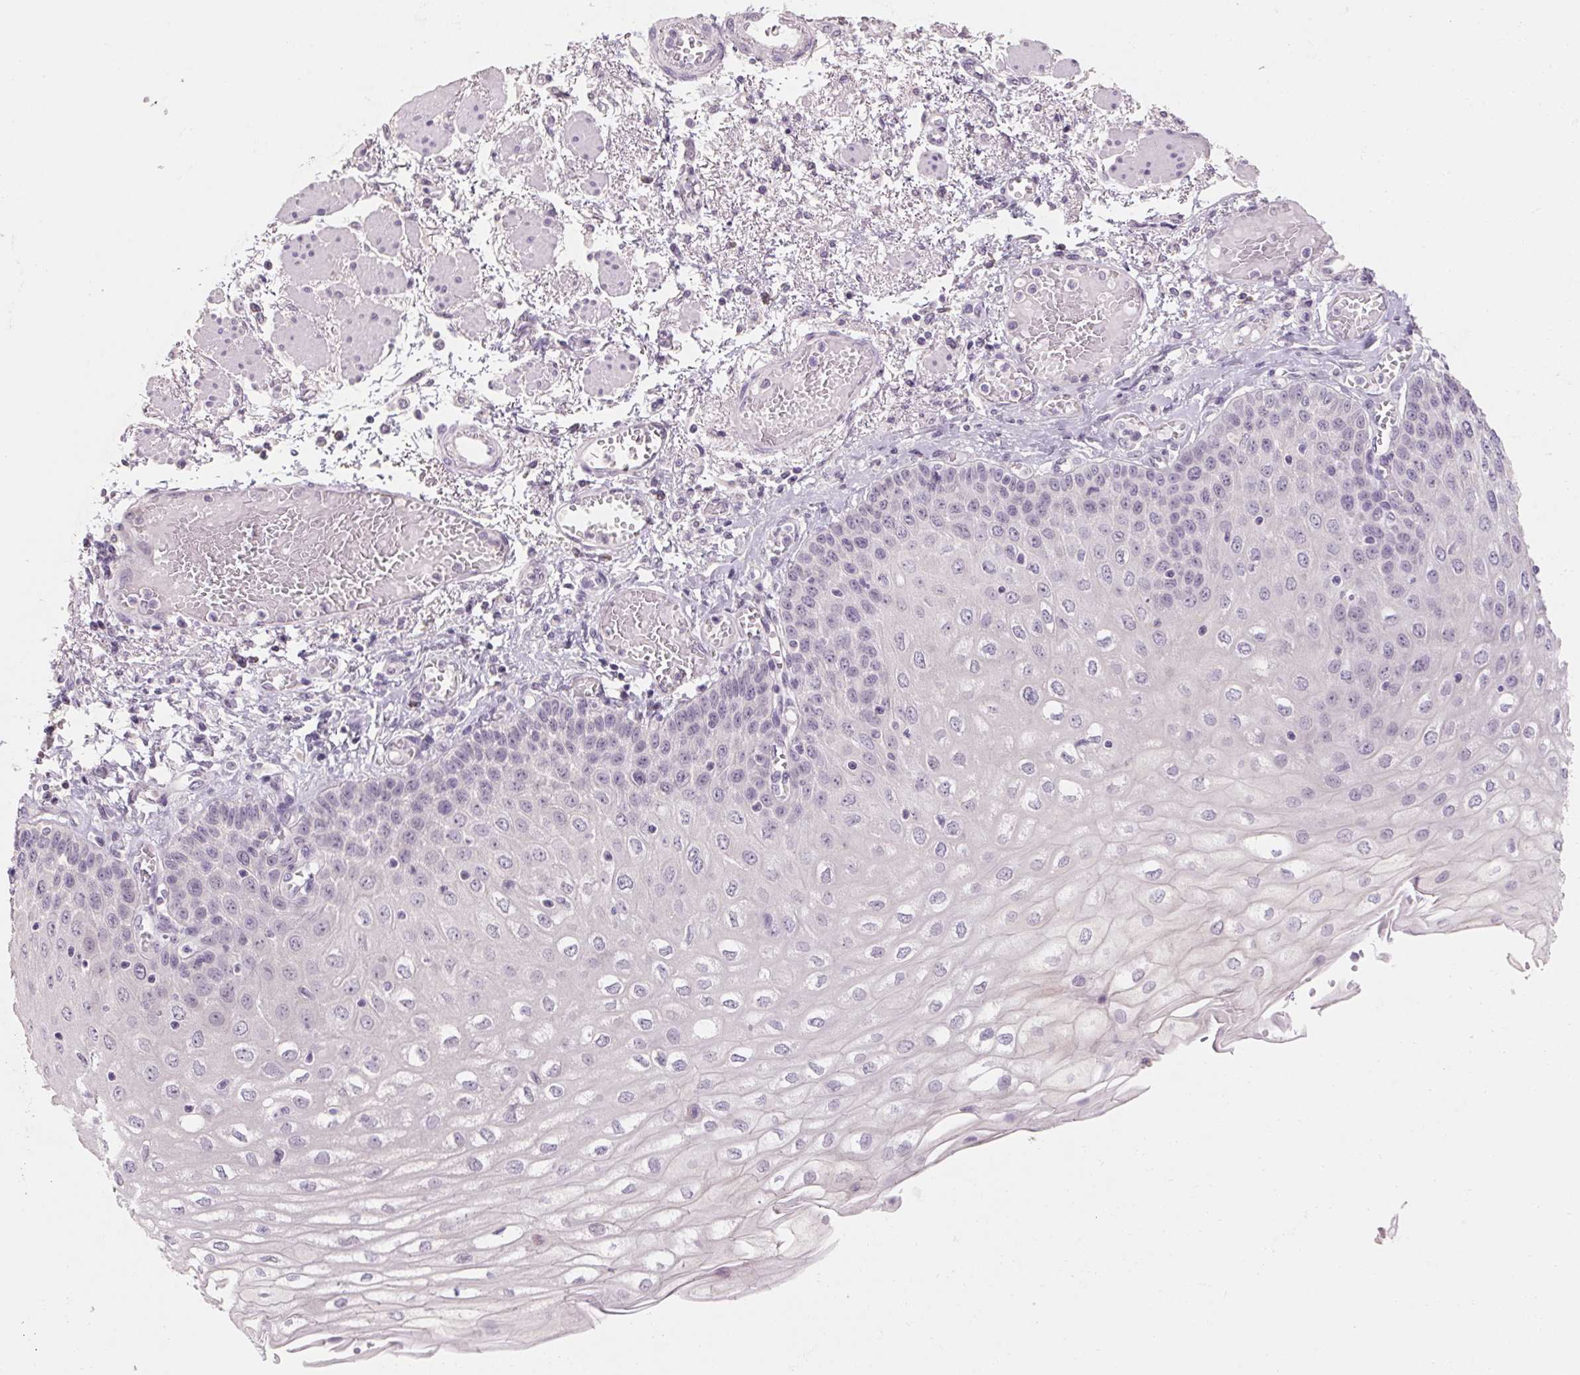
{"staining": {"intensity": "negative", "quantity": "none", "location": "none"}, "tissue": "esophagus", "cell_type": "Squamous epithelial cells", "image_type": "normal", "snomed": [{"axis": "morphology", "description": "Normal tissue, NOS"}, {"axis": "morphology", "description": "Adenocarcinoma, NOS"}, {"axis": "topography", "description": "Esophagus"}], "caption": "The immunohistochemistry (IHC) photomicrograph has no significant expression in squamous epithelial cells of esophagus.", "gene": "CAPZA3", "patient": {"sex": "male", "age": 81}}